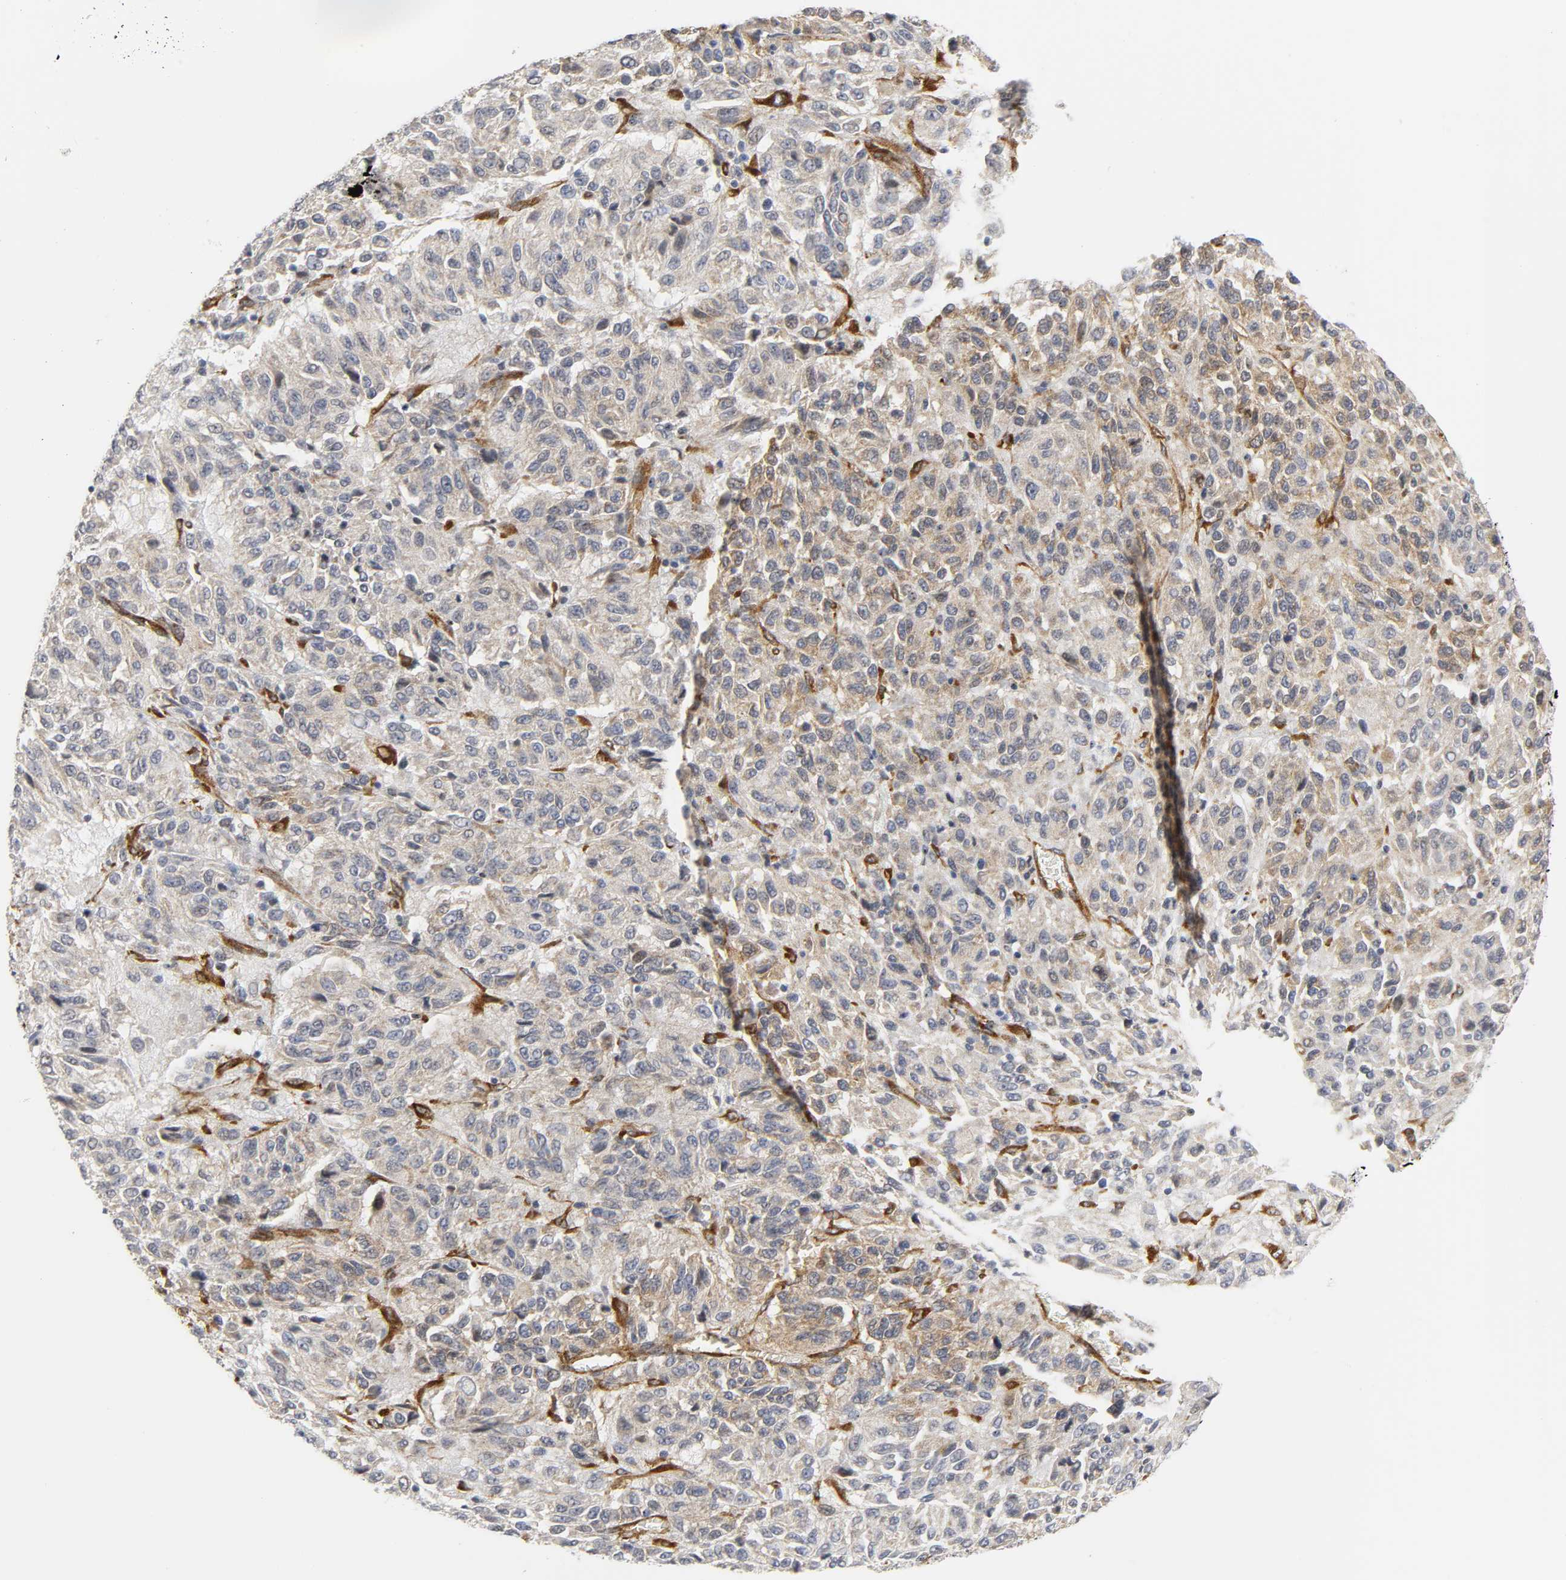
{"staining": {"intensity": "weak", "quantity": ">75%", "location": "cytoplasmic/membranous"}, "tissue": "melanoma", "cell_type": "Tumor cells", "image_type": "cancer", "snomed": [{"axis": "morphology", "description": "Malignant melanoma, Metastatic site"}, {"axis": "topography", "description": "Lung"}], "caption": "The immunohistochemical stain shows weak cytoplasmic/membranous staining in tumor cells of malignant melanoma (metastatic site) tissue. Nuclei are stained in blue.", "gene": "DOCK1", "patient": {"sex": "male", "age": 64}}